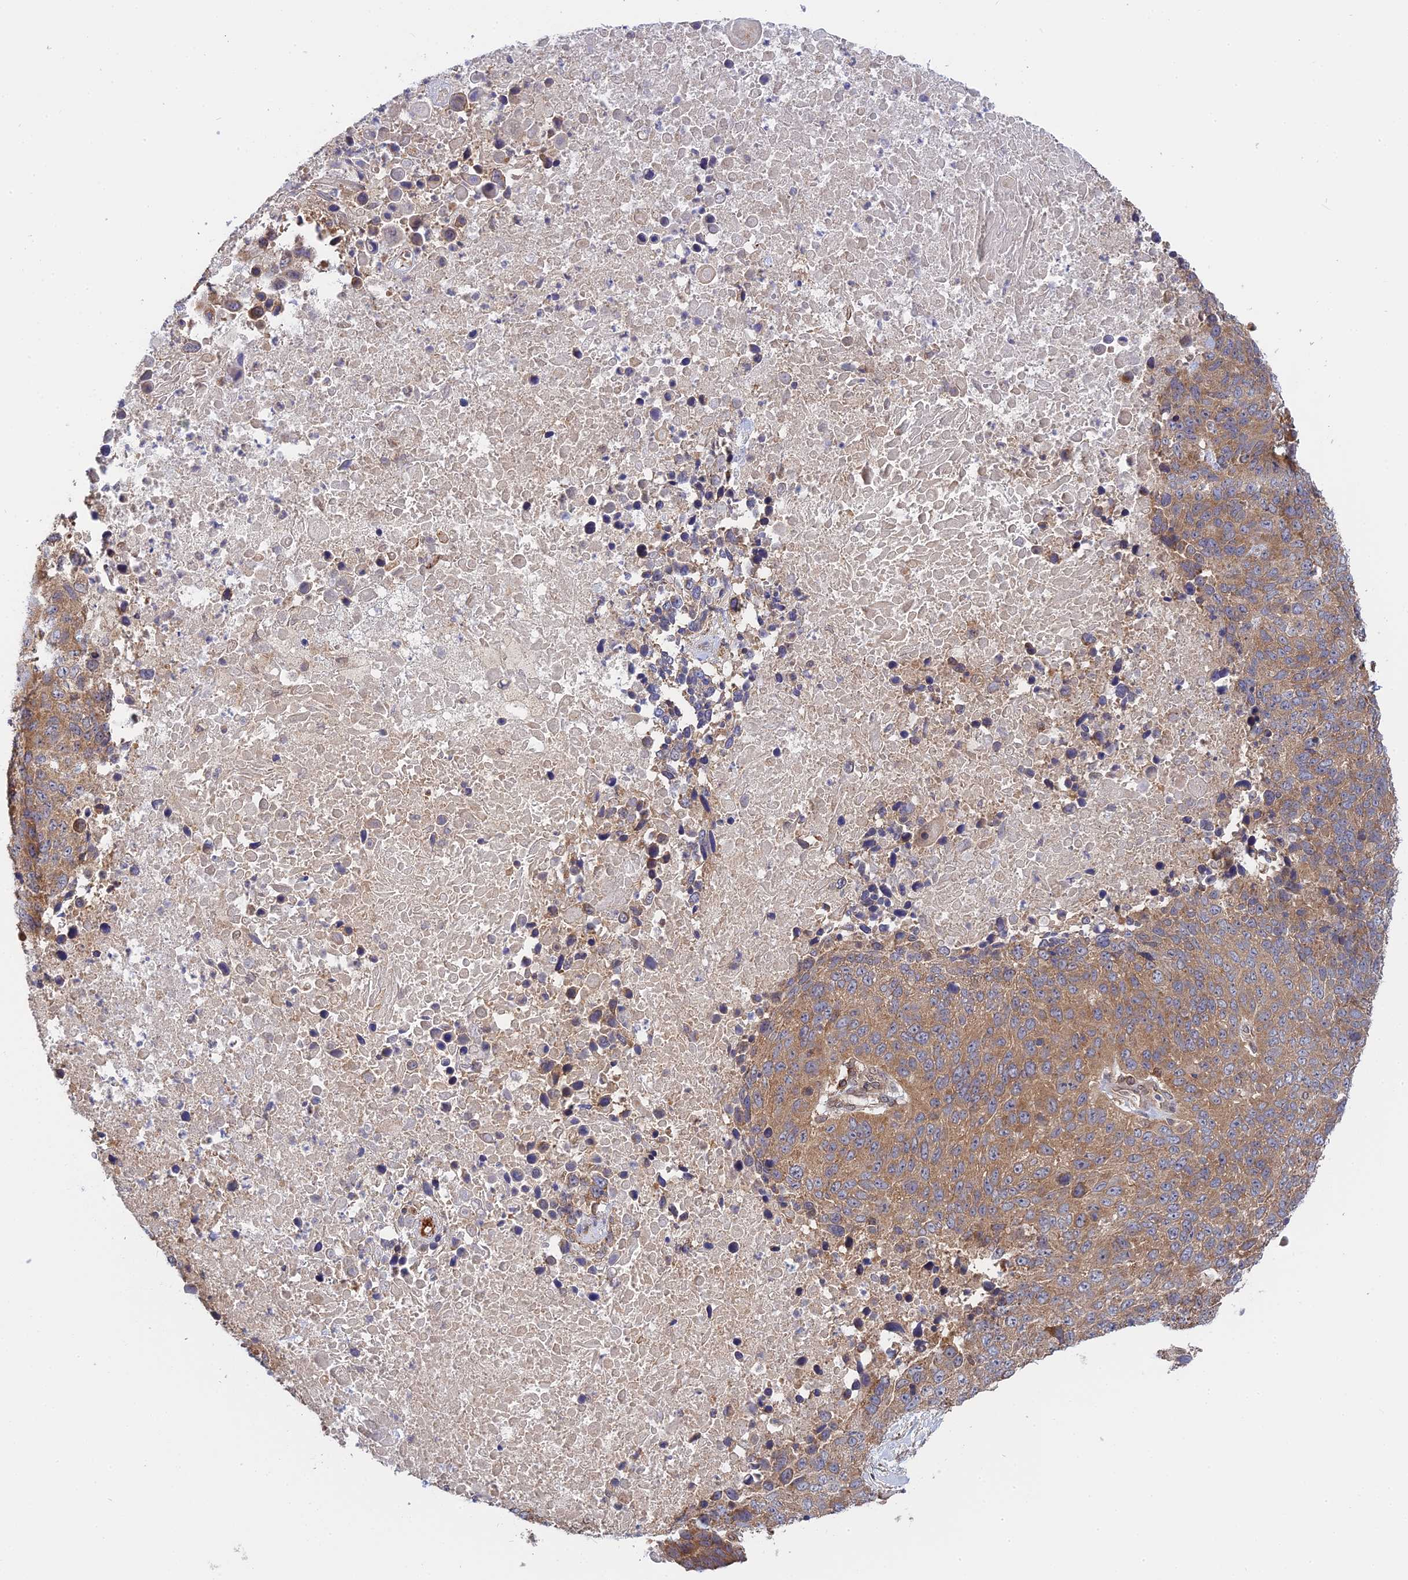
{"staining": {"intensity": "moderate", "quantity": ">75%", "location": "cytoplasmic/membranous"}, "tissue": "lung cancer", "cell_type": "Tumor cells", "image_type": "cancer", "snomed": [{"axis": "morphology", "description": "Normal tissue, NOS"}, {"axis": "morphology", "description": "Squamous cell carcinoma, NOS"}, {"axis": "topography", "description": "Lymph node"}, {"axis": "topography", "description": "Lung"}], "caption": "DAB (3,3'-diaminobenzidine) immunohistochemical staining of lung cancer (squamous cell carcinoma) displays moderate cytoplasmic/membranous protein staining in about >75% of tumor cells.", "gene": "IL21R", "patient": {"sex": "male", "age": 66}}